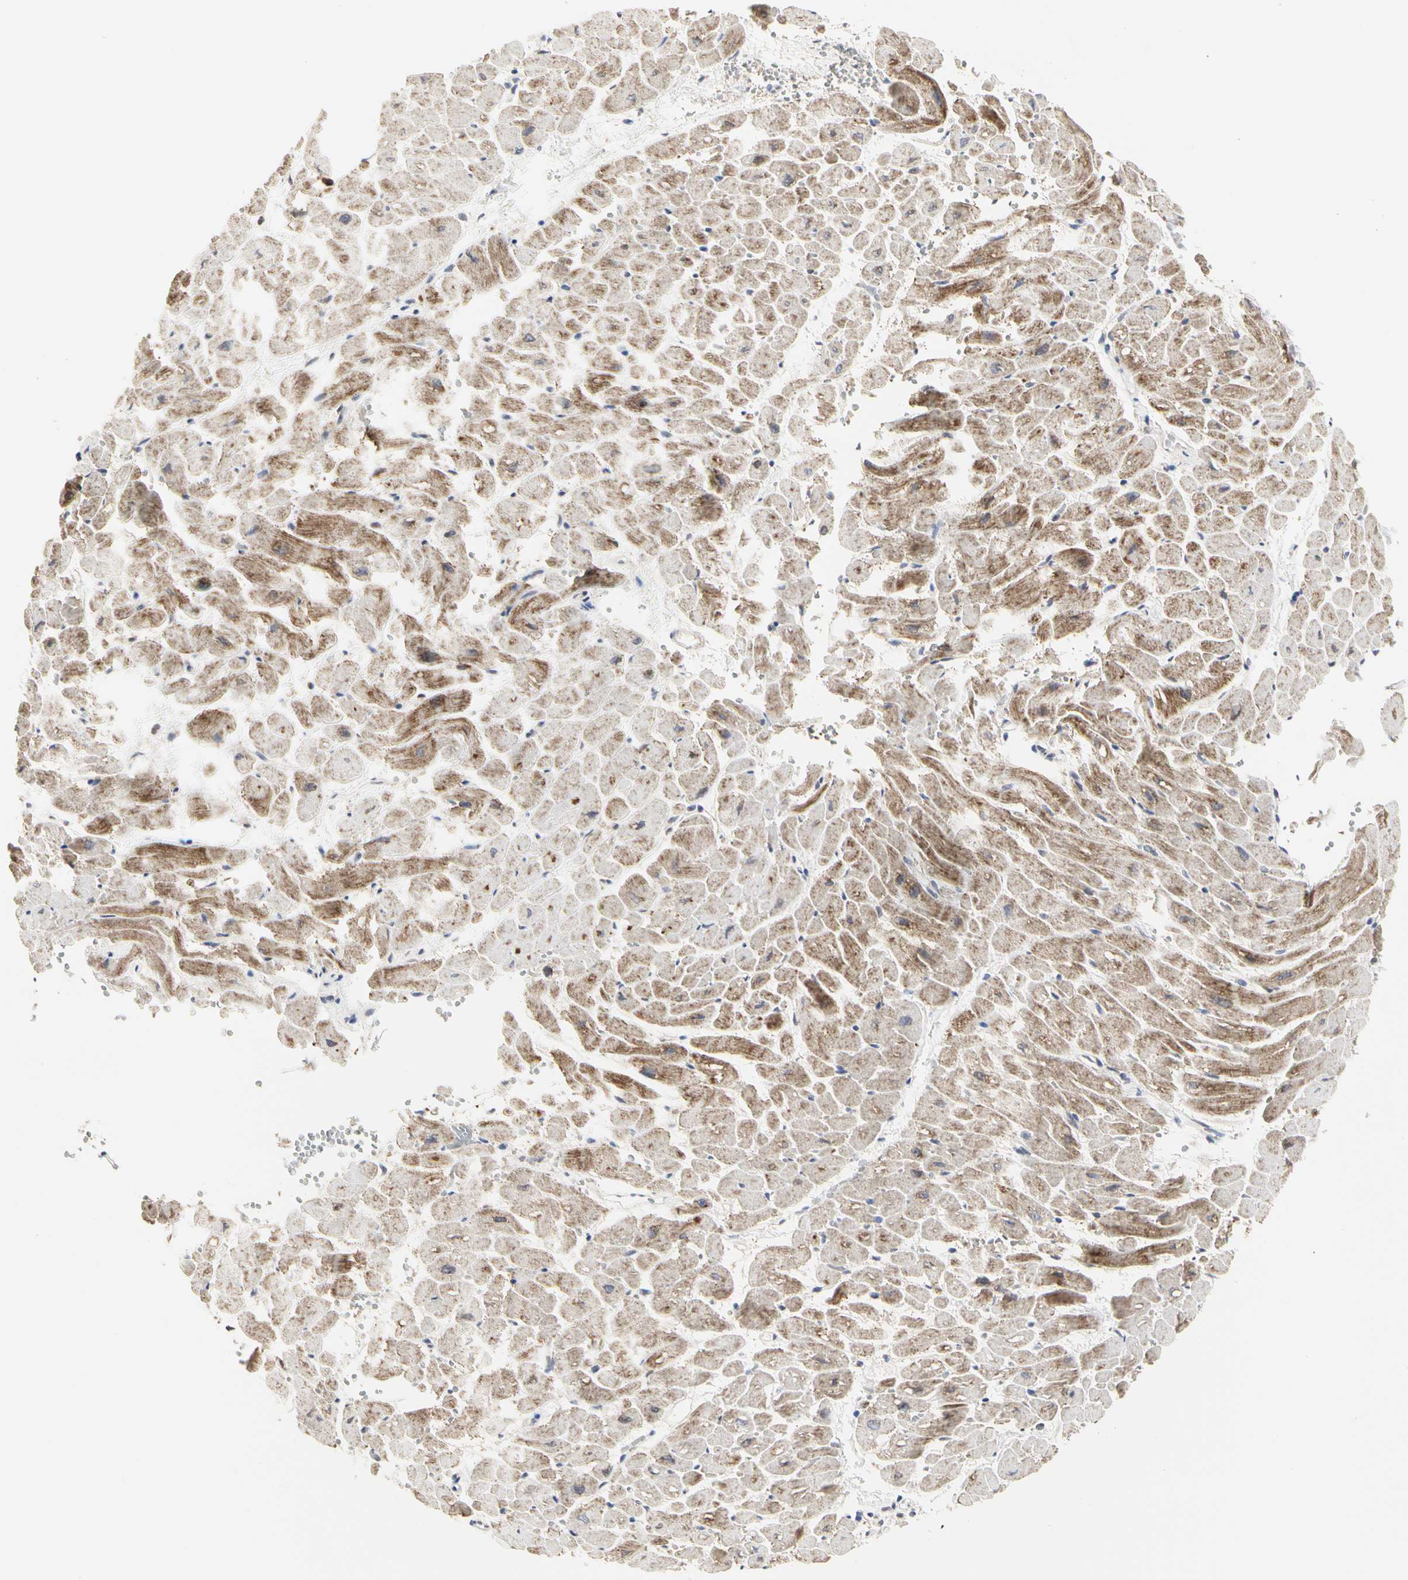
{"staining": {"intensity": "moderate", "quantity": ">75%", "location": "cytoplasmic/membranous"}, "tissue": "heart muscle", "cell_type": "Cardiomyocytes", "image_type": "normal", "snomed": [{"axis": "morphology", "description": "Normal tissue, NOS"}, {"axis": "topography", "description": "Heart"}], "caption": "Brown immunohistochemical staining in normal human heart muscle demonstrates moderate cytoplasmic/membranous staining in about >75% of cardiomyocytes. (DAB (3,3'-diaminobenzidine) IHC, brown staining for protein, blue staining for nuclei).", "gene": "TSKU", "patient": {"sex": "male", "age": 45}}